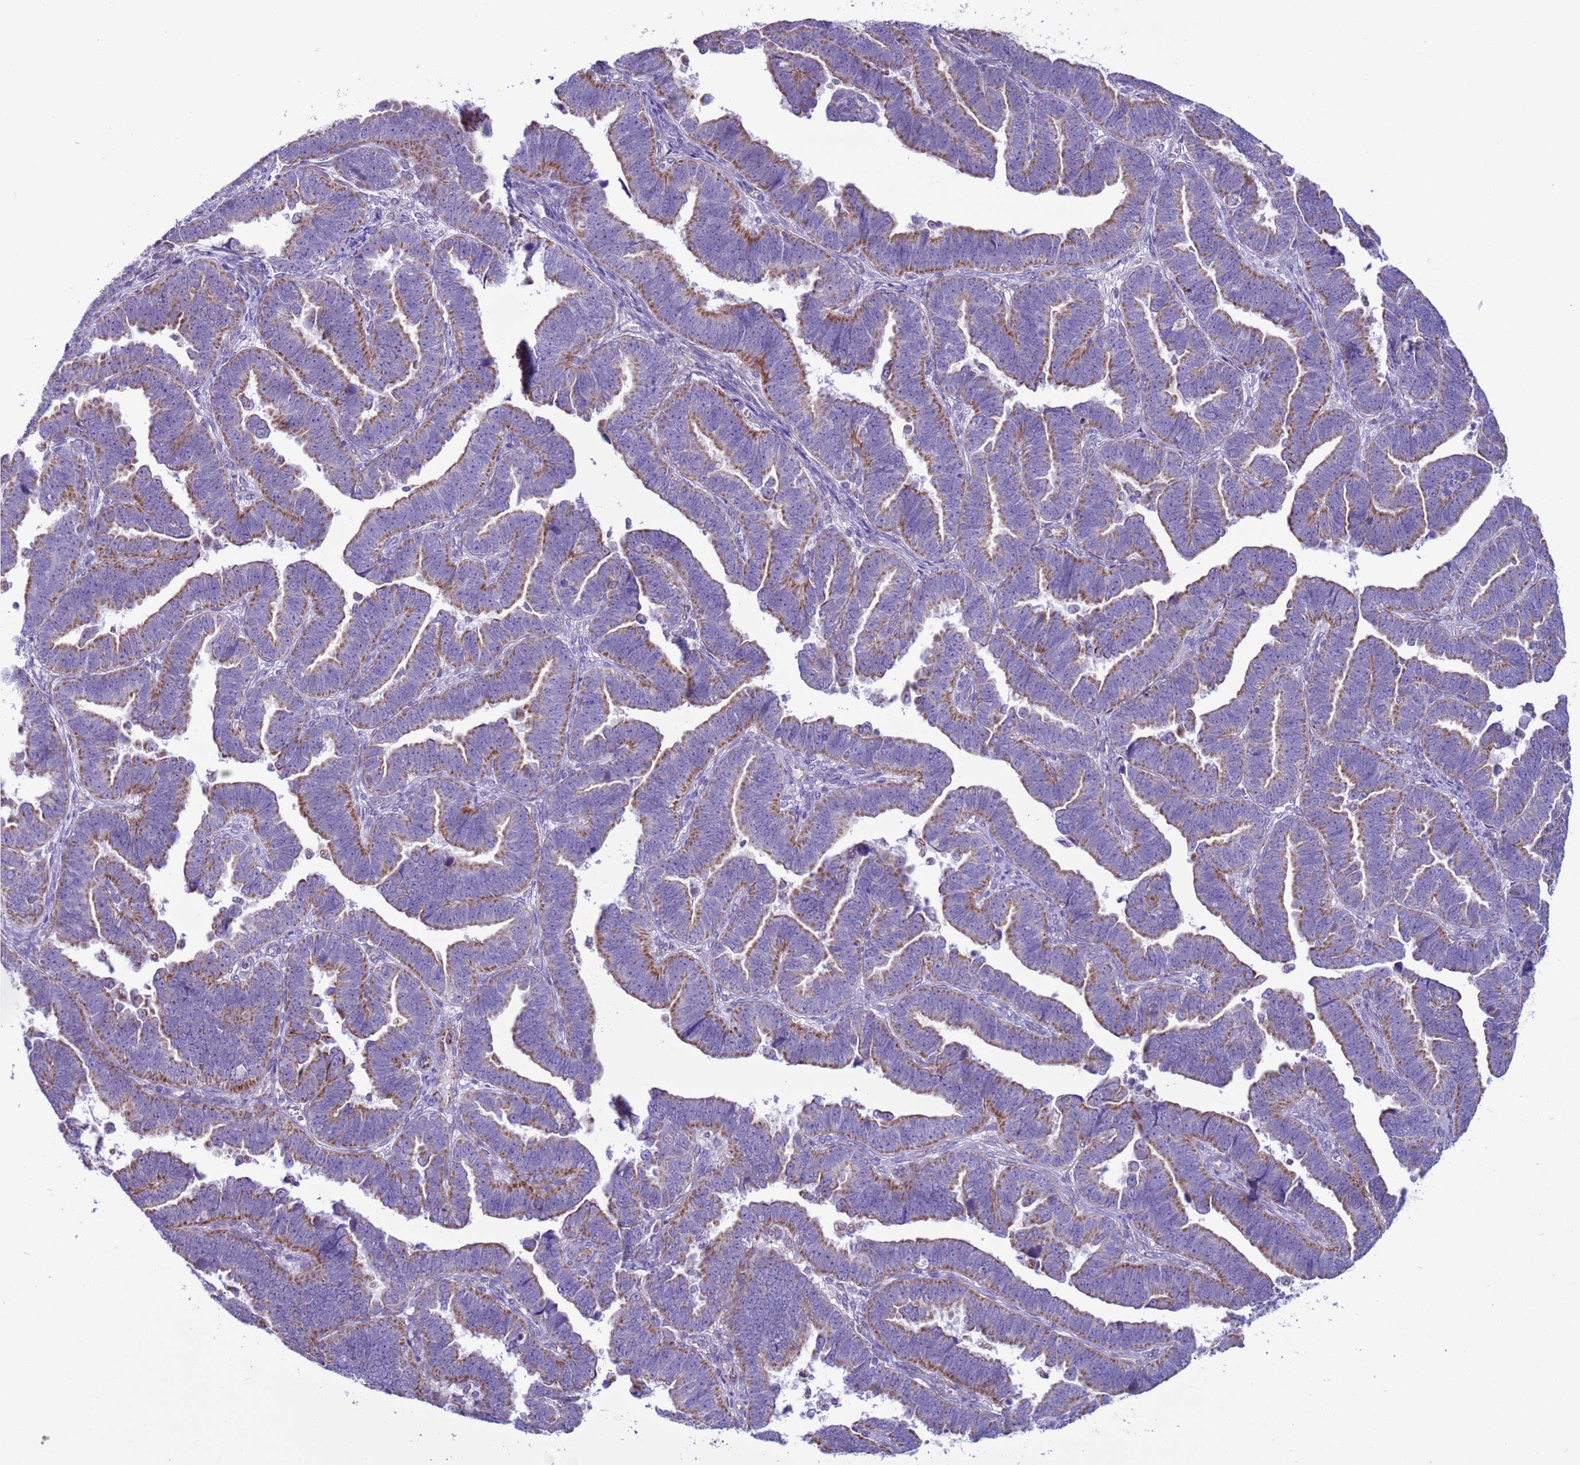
{"staining": {"intensity": "moderate", "quantity": ">75%", "location": "cytoplasmic/membranous"}, "tissue": "endometrial cancer", "cell_type": "Tumor cells", "image_type": "cancer", "snomed": [{"axis": "morphology", "description": "Adenocarcinoma, NOS"}, {"axis": "topography", "description": "Endometrium"}], "caption": "This photomicrograph demonstrates IHC staining of endometrial cancer, with medium moderate cytoplasmic/membranous expression in approximately >75% of tumor cells.", "gene": "NCALD", "patient": {"sex": "female", "age": 75}}